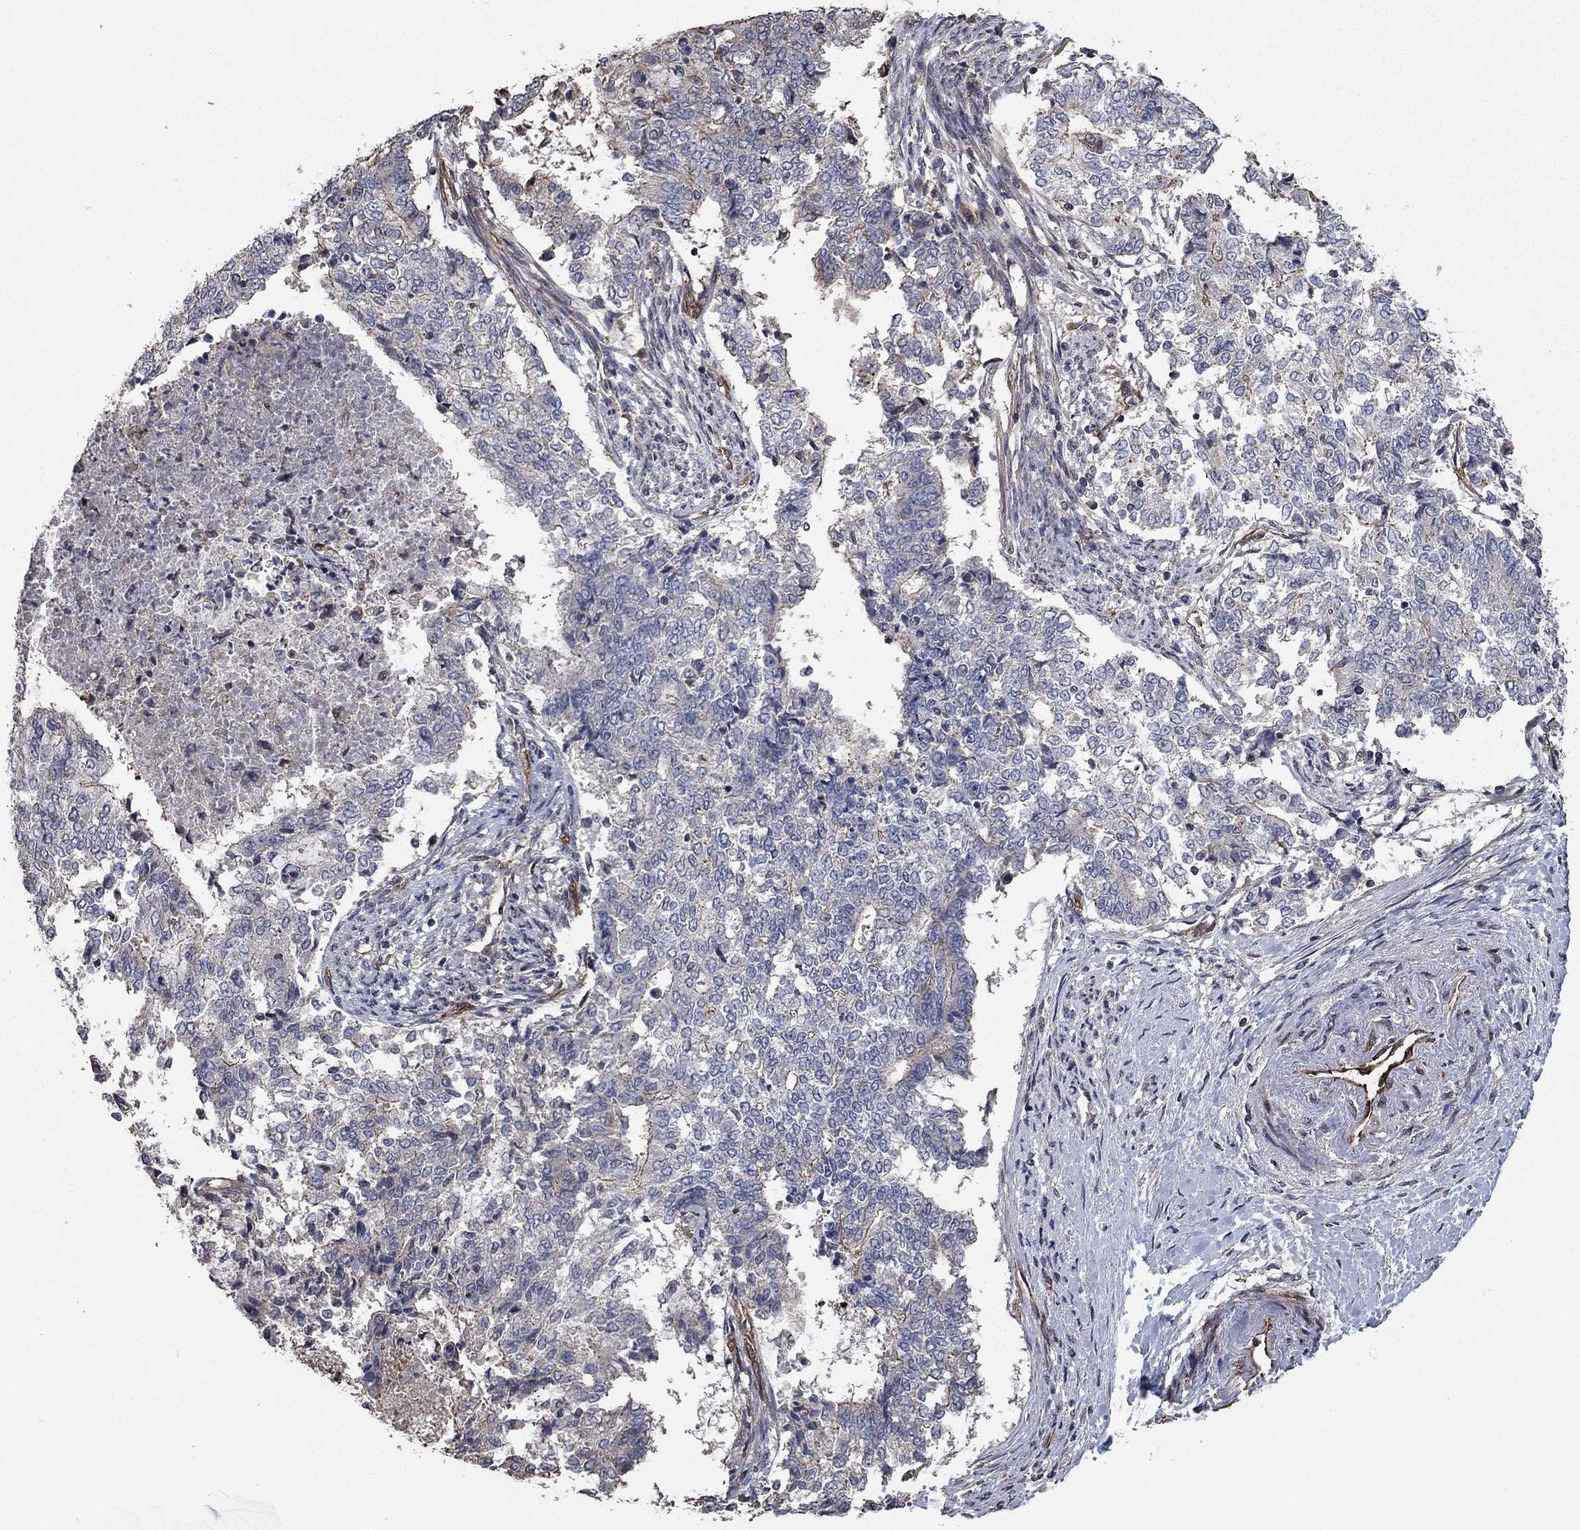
{"staining": {"intensity": "moderate", "quantity": "<25%", "location": "cytoplasmic/membranous"}, "tissue": "endometrial cancer", "cell_type": "Tumor cells", "image_type": "cancer", "snomed": [{"axis": "morphology", "description": "Adenocarcinoma, NOS"}, {"axis": "topography", "description": "Endometrium"}], "caption": "Tumor cells display moderate cytoplasmic/membranous expression in about <25% of cells in adenocarcinoma (endometrial).", "gene": "PDE3A", "patient": {"sex": "female", "age": 65}}